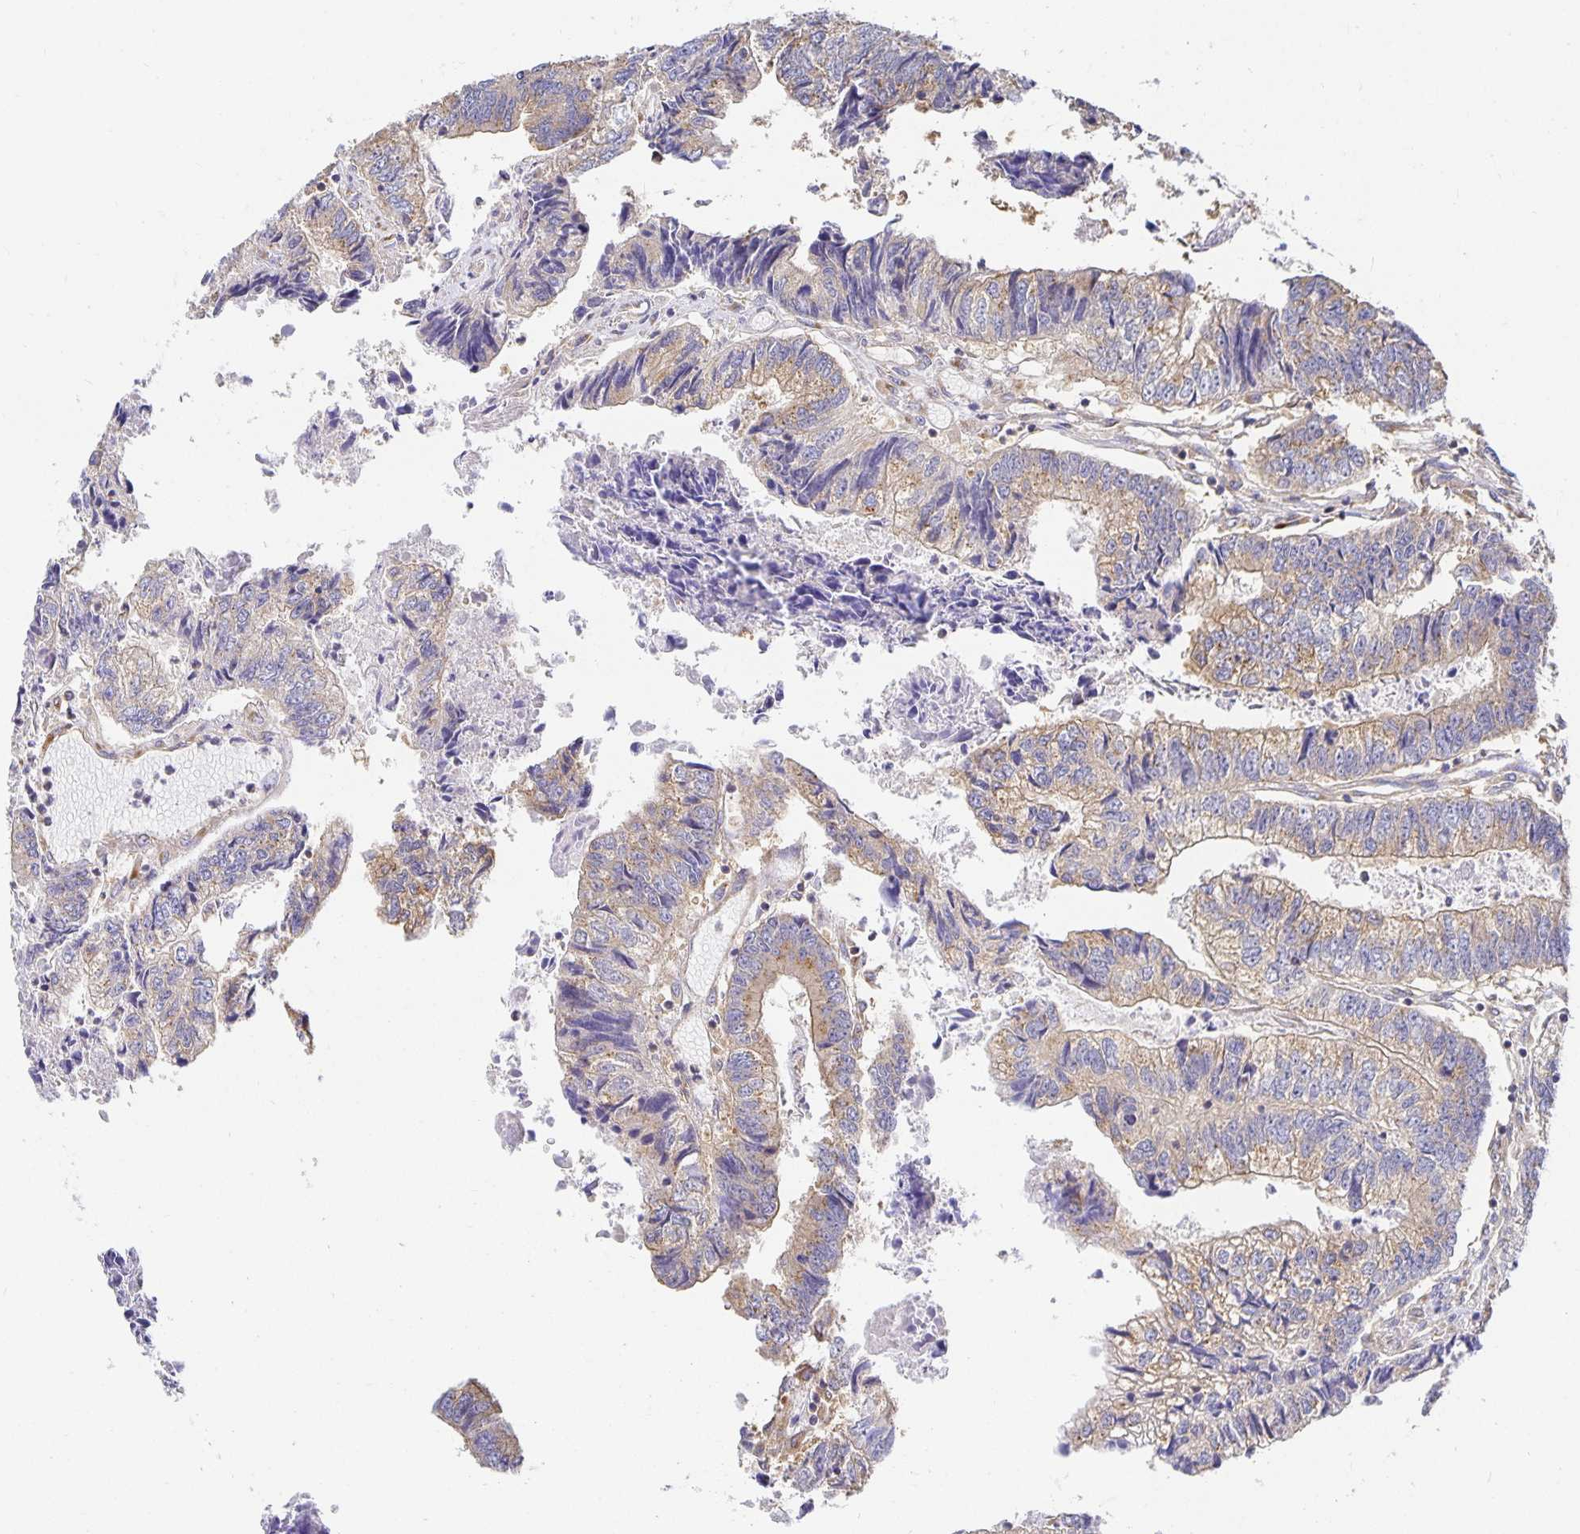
{"staining": {"intensity": "moderate", "quantity": ">75%", "location": "cytoplasmic/membranous"}, "tissue": "colorectal cancer", "cell_type": "Tumor cells", "image_type": "cancer", "snomed": [{"axis": "morphology", "description": "Adenocarcinoma, NOS"}, {"axis": "topography", "description": "Colon"}], "caption": "Immunohistochemistry of human colorectal cancer shows medium levels of moderate cytoplasmic/membranous staining in about >75% of tumor cells.", "gene": "USO1", "patient": {"sex": "male", "age": 86}}